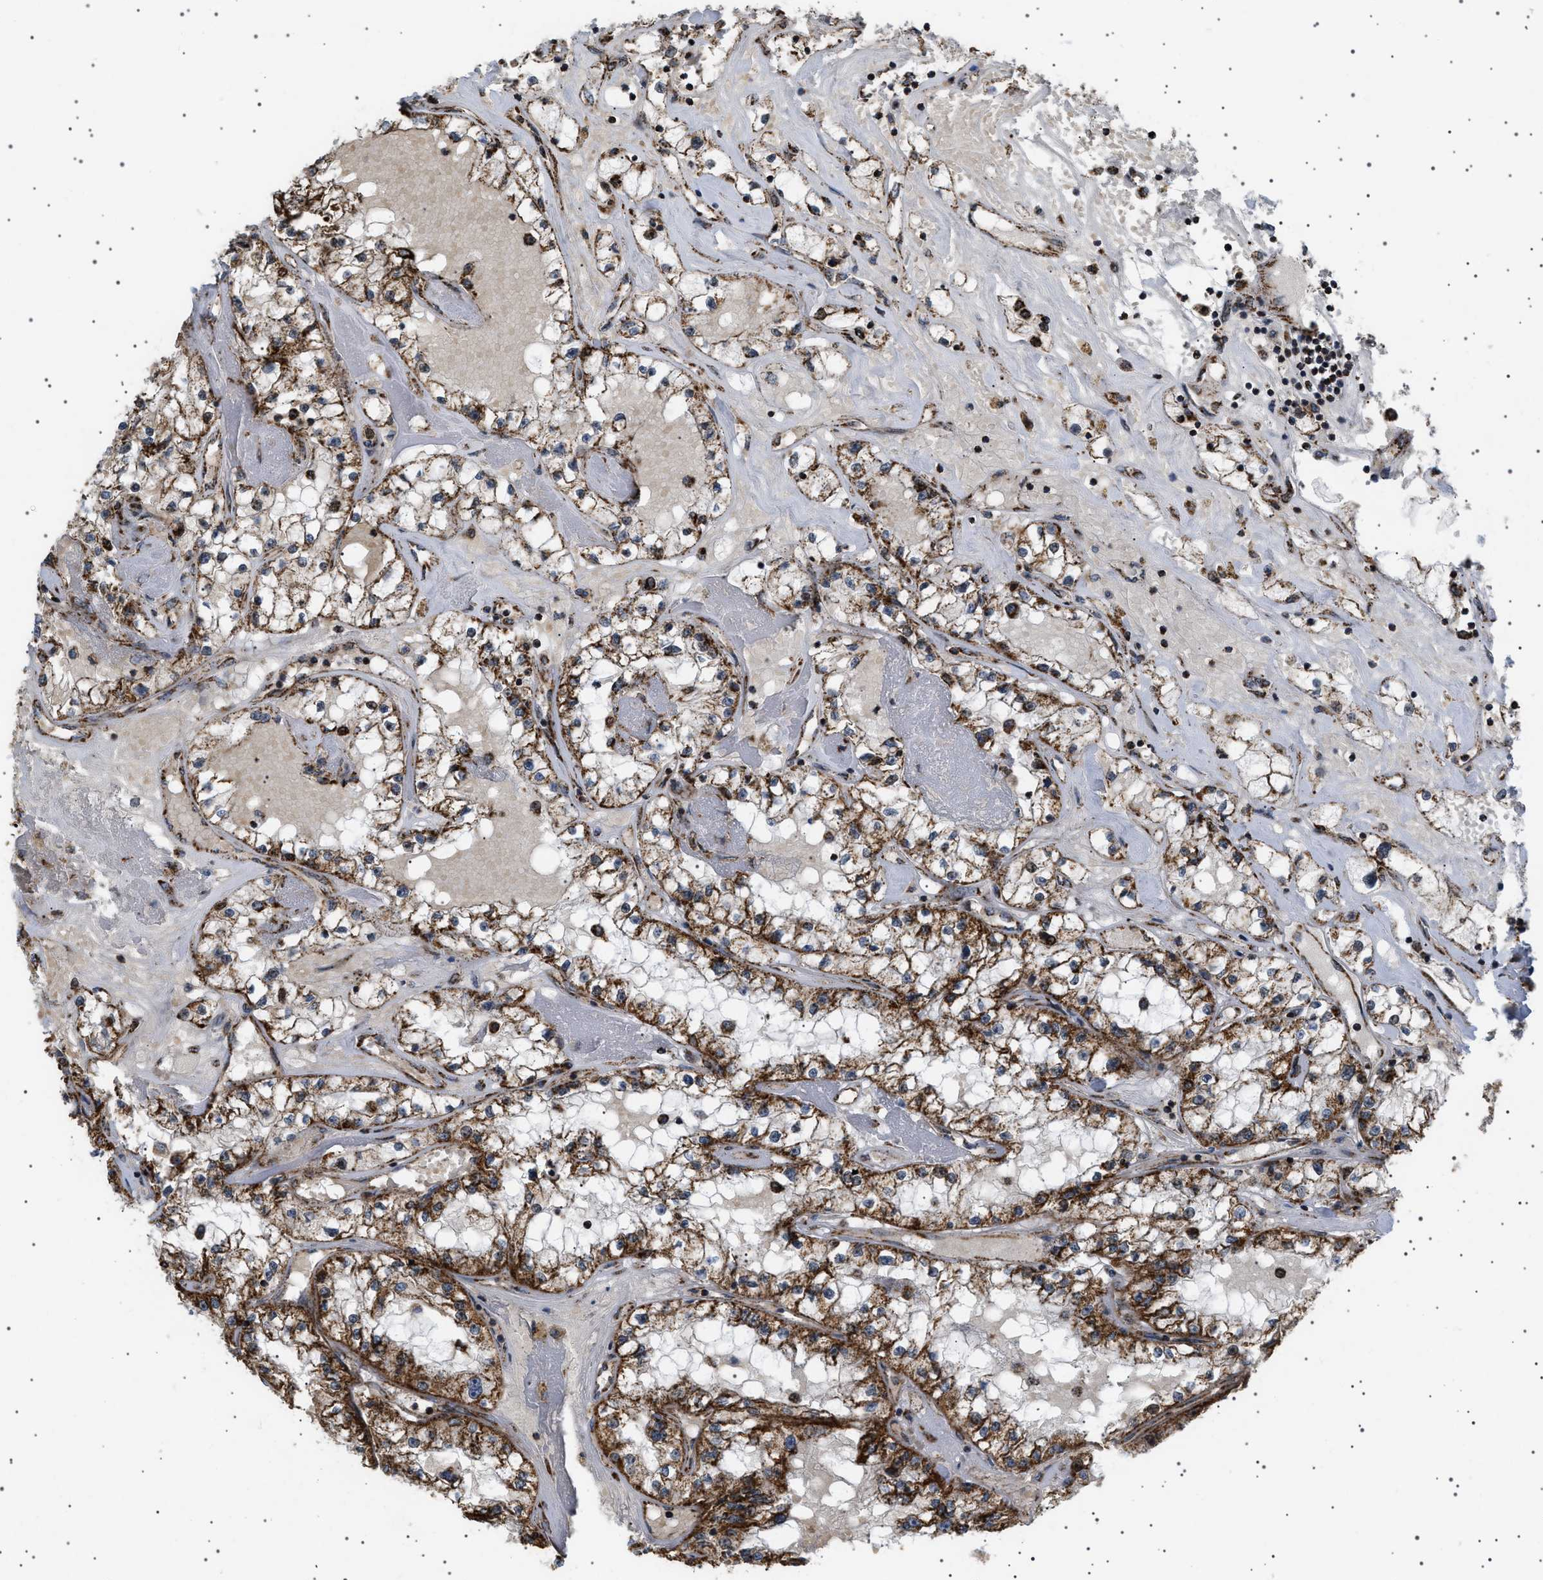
{"staining": {"intensity": "moderate", "quantity": ">75%", "location": "cytoplasmic/membranous"}, "tissue": "renal cancer", "cell_type": "Tumor cells", "image_type": "cancer", "snomed": [{"axis": "morphology", "description": "Adenocarcinoma, NOS"}, {"axis": "topography", "description": "Kidney"}], "caption": "Immunohistochemical staining of human renal cancer (adenocarcinoma) reveals medium levels of moderate cytoplasmic/membranous expression in about >75% of tumor cells. (DAB (3,3'-diaminobenzidine) IHC, brown staining for protein, blue staining for nuclei).", "gene": "MELK", "patient": {"sex": "male", "age": 56}}